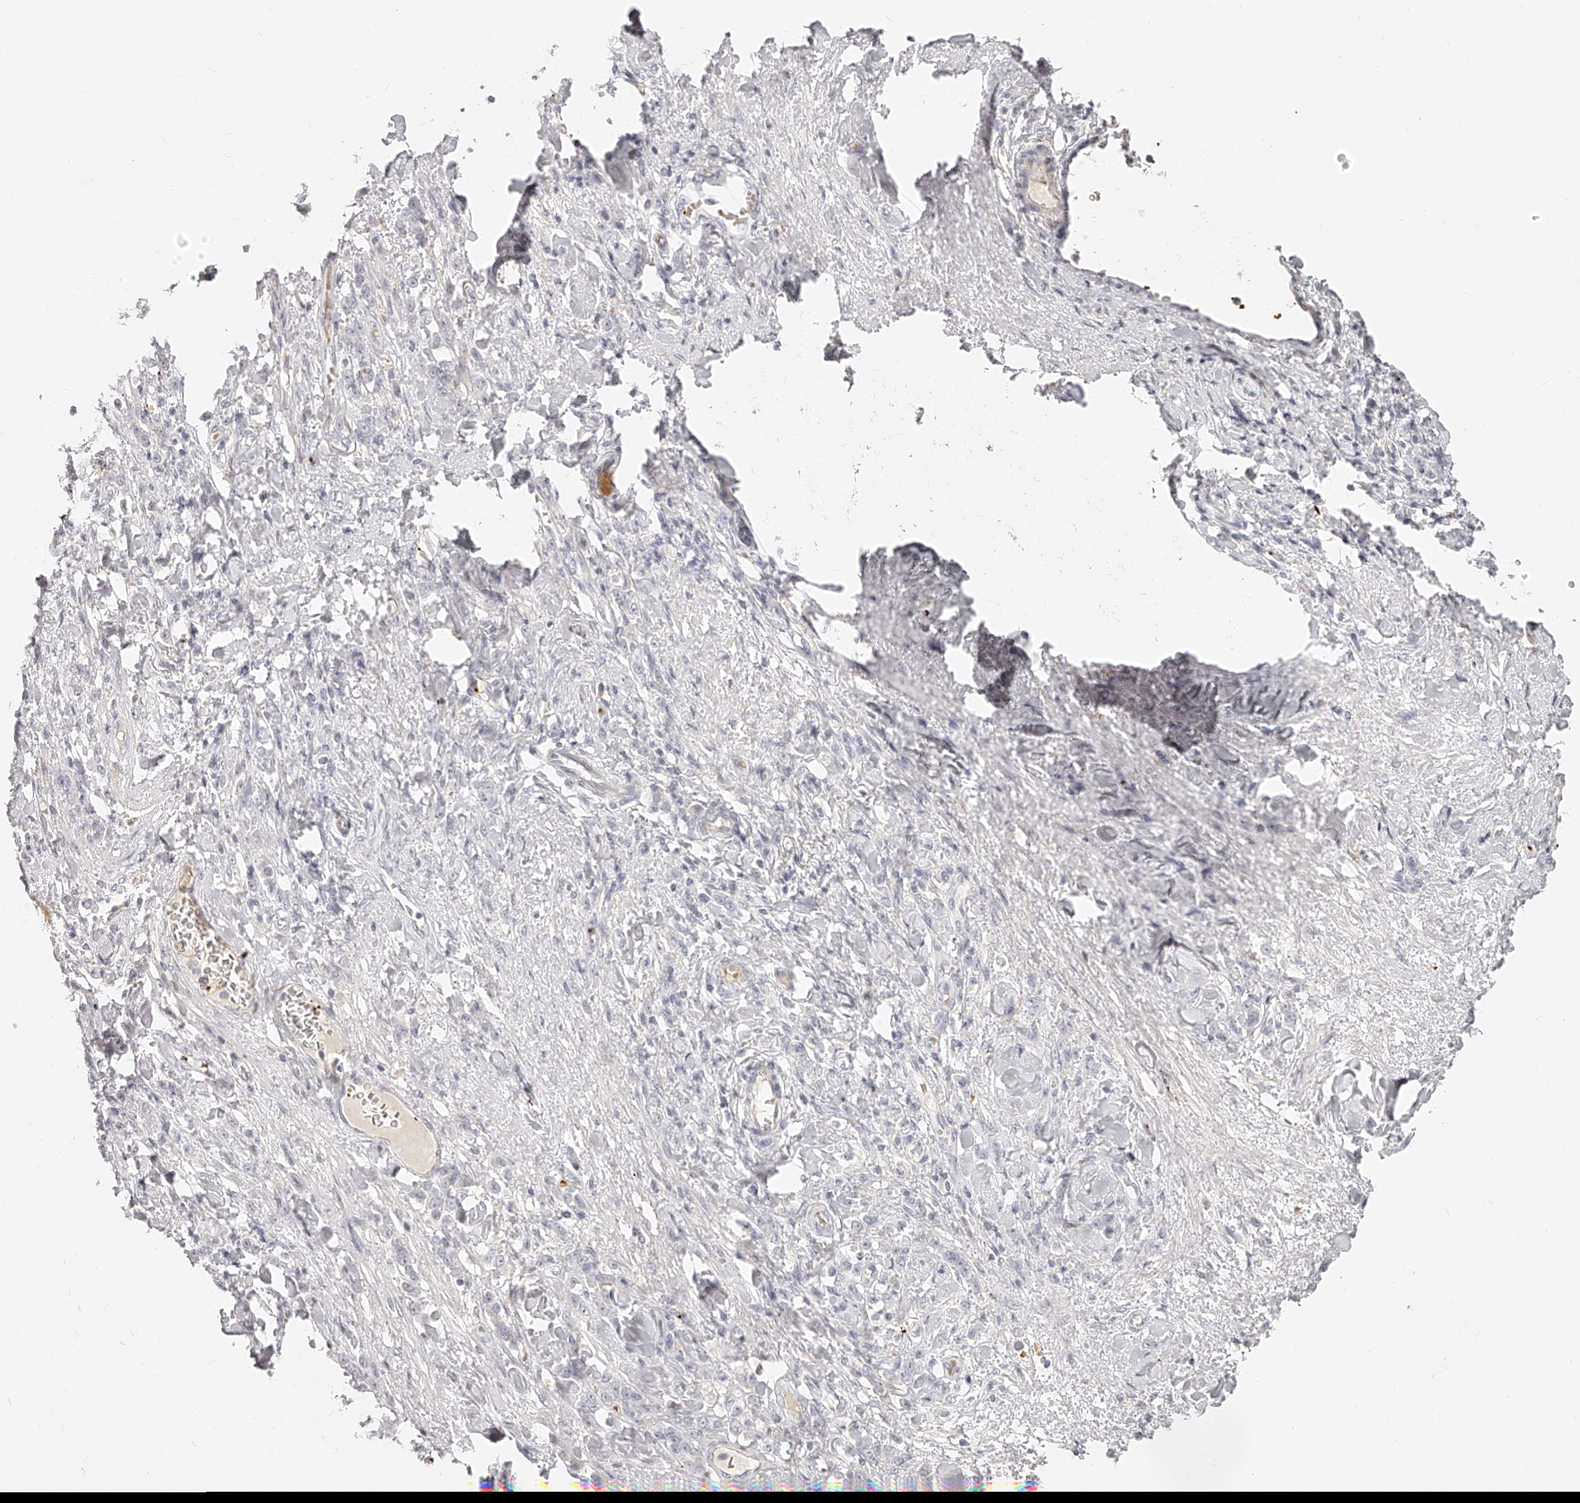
{"staining": {"intensity": "negative", "quantity": "none", "location": "none"}, "tissue": "stomach cancer", "cell_type": "Tumor cells", "image_type": "cancer", "snomed": [{"axis": "morphology", "description": "Normal tissue, NOS"}, {"axis": "morphology", "description": "Adenocarcinoma, NOS"}, {"axis": "topography", "description": "Stomach"}], "caption": "The image demonstrates no significant staining in tumor cells of stomach adenocarcinoma. (Stains: DAB IHC with hematoxylin counter stain, Microscopy: brightfield microscopy at high magnification).", "gene": "ITGB3", "patient": {"sex": "male", "age": 82}}